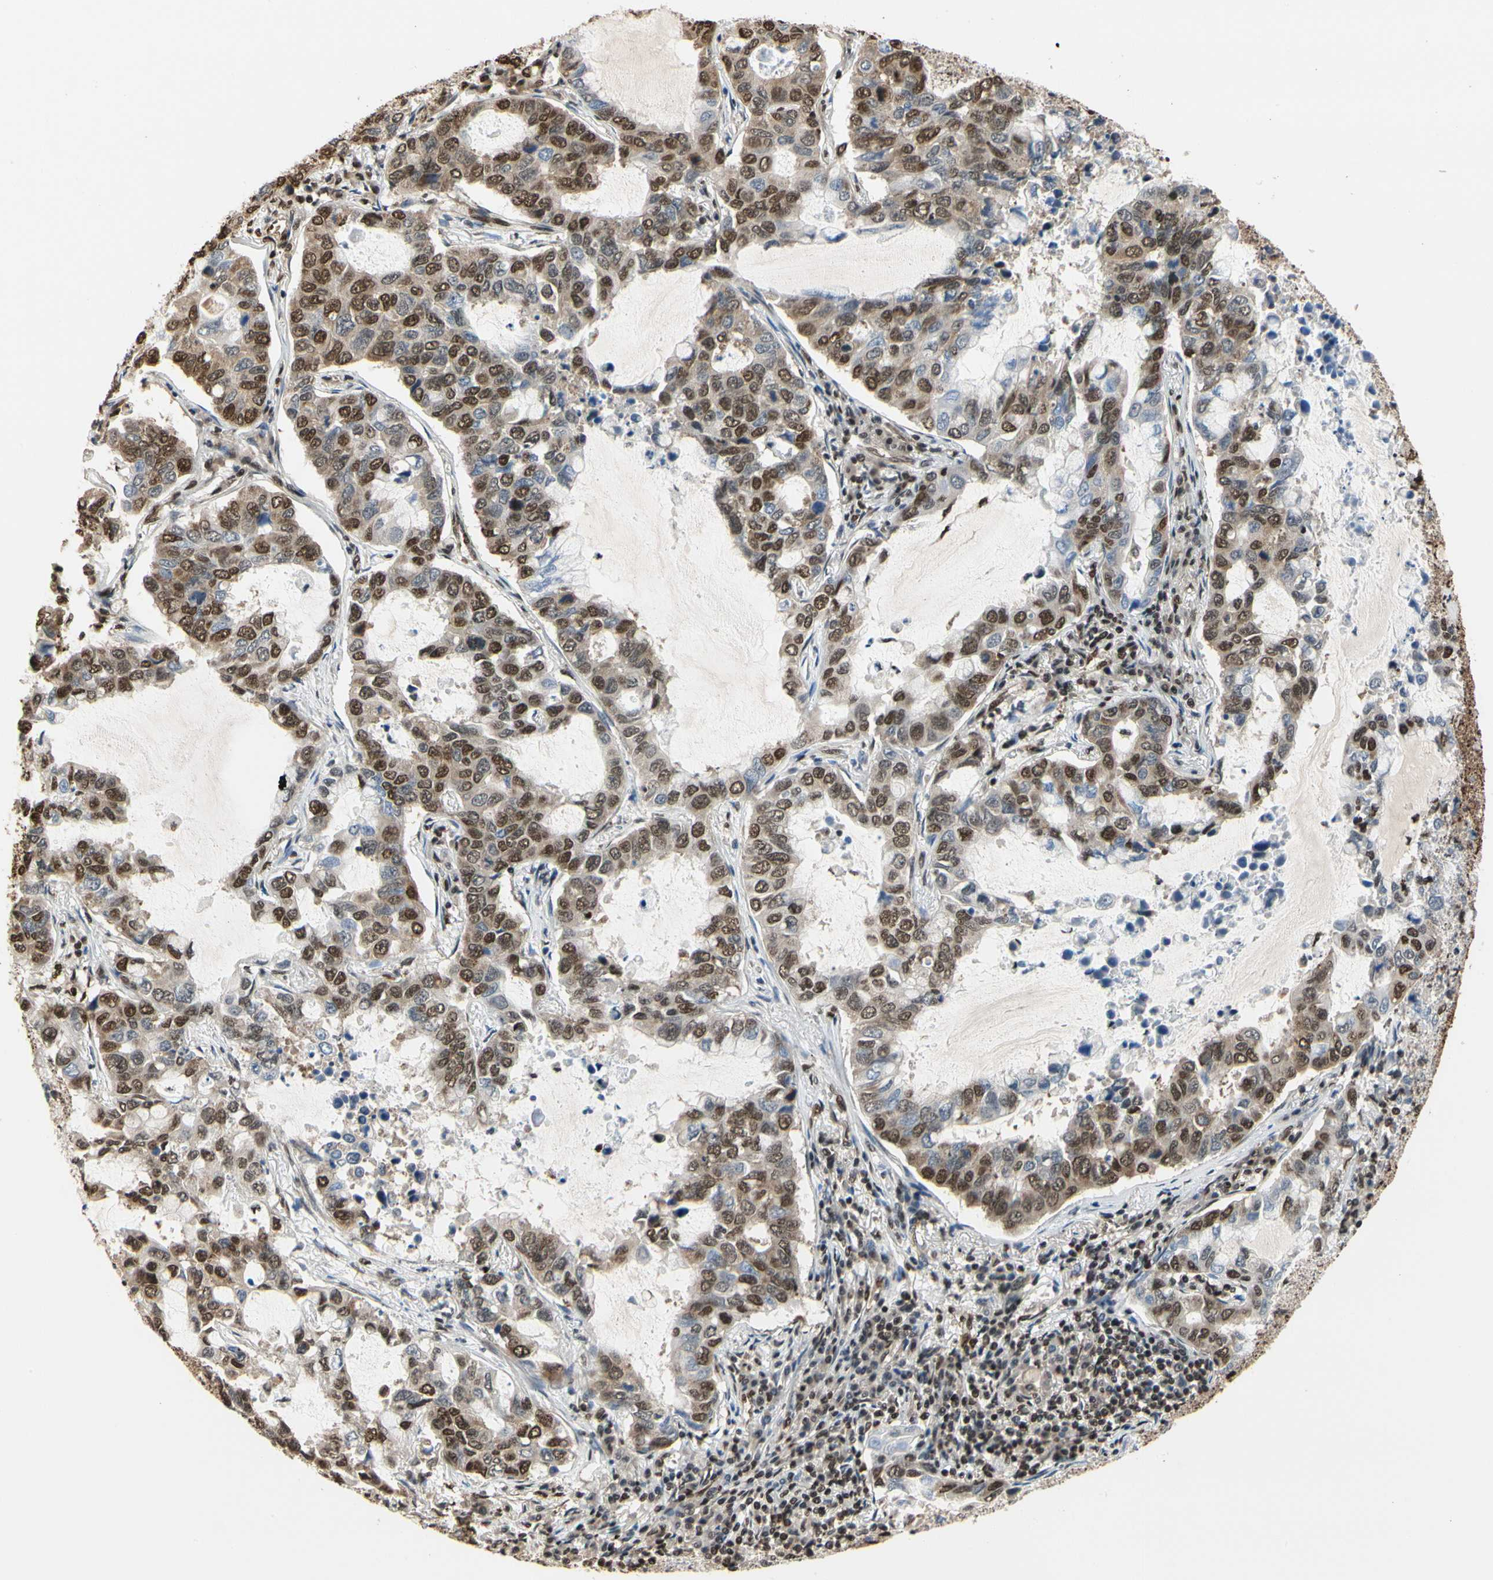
{"staining": {"intensity": "strong", "quantity": ">75%", "location": "nuclear"}, "tissue": "lung cancer", "cell_type": "Tumor cells", "image_type": "cancer", "snomed": [{"axis": "morphology", "description": "Adenocarcinoma, NOS"}, {"axis": "topography", "description": "Lung"}], "caption": "Immunohistochemical staining of lung adenocarcinoma shows high levels of strong nuclear expression in about >75% of tumor cells.", "gene": "HNRNPK", "patient": {"sex": "male", "age": 64}}